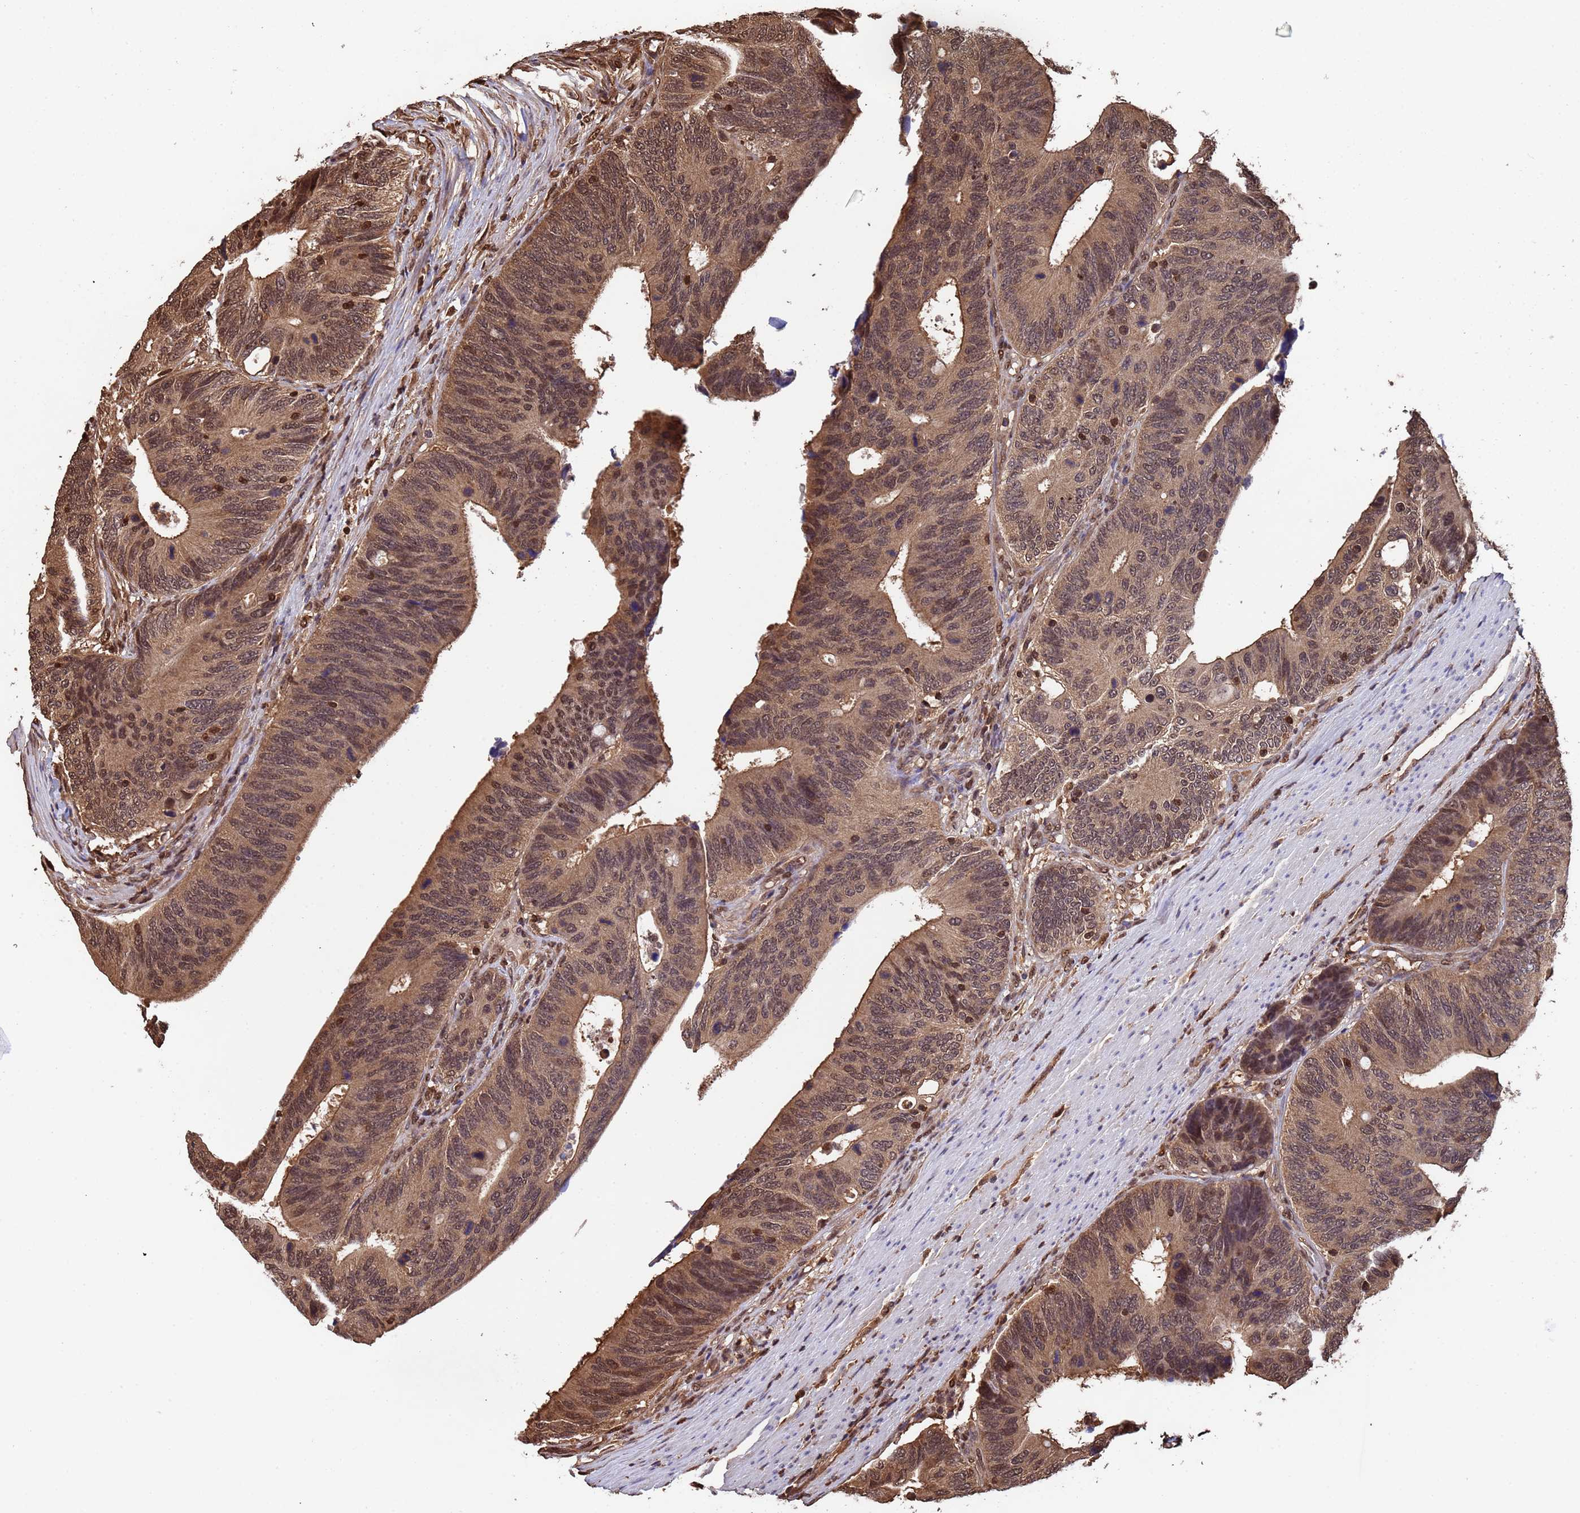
{"staining": {"intensity": "moderate", "quantity": ">75%", "location": "cytoplasmic/membranous,nuclear"}, "tissue": "colorectal cancer", "cell_type": "Tumor cells", "image_type": "cancer", "snomed": [{"axis": "morphology", "description": "Adenocarcinoma, NOS"}, {"axis": "topography", "description": "Colon"}], "caption": "The photomicrograph displays staining of colorectal cancer (adenocarcinoma), revealing moderate cytoplasmic/membranous and nuclear protein positivity (brown color) within tumor cells. The protein of interest is shown in brown color, while the nuclei are stained blue.", "gene": "SUMO4", "patient": {"sex": "male", "age": 87}}